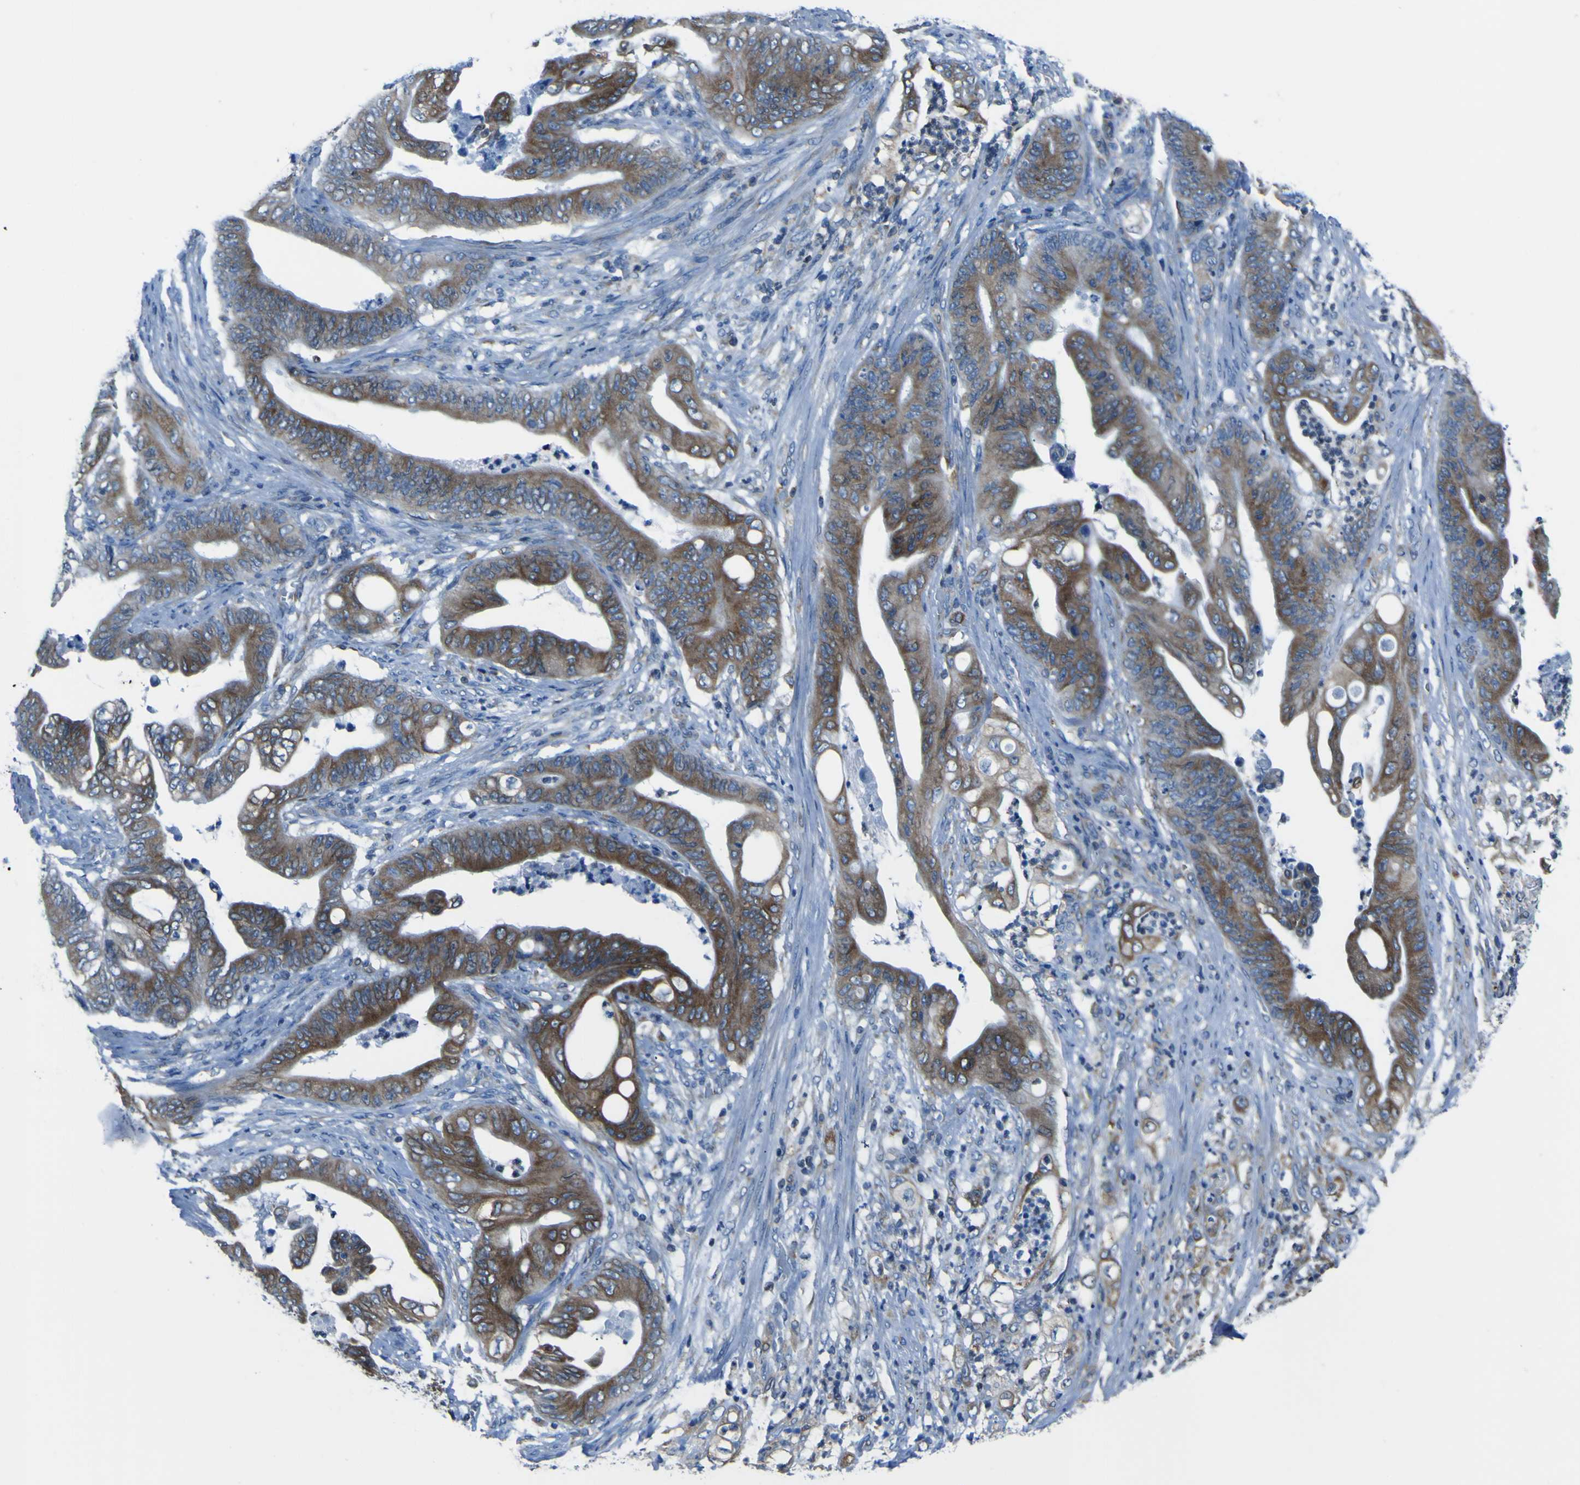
{"staining": {"intensity": "moderate", "quantity": ">75%", "location": "cytoplasmic/membranous"}, "tissue": "stomach cancer", "cell_type": "Tumor cells", "image_type": "cancer", "snomed": [{"axis": "morphology", "description": "Adenocarcinoma, NOS"}, {"axis": "topography", "description": "Stomach"}], "caption": "The photomicrograph demonstrates staining of stomach adenocarcinoma, revealing moderate cytoplasmic/membranous protein staining (brown color) within tumor cells. Using DAB (3,3'-diaminobenzidine) (brown) and hematoxylin (blue) stains, captured at high magnification using brightfield microscopy.", "gene": "STIM1", "patient": {"sex": "female", "age": 73}}